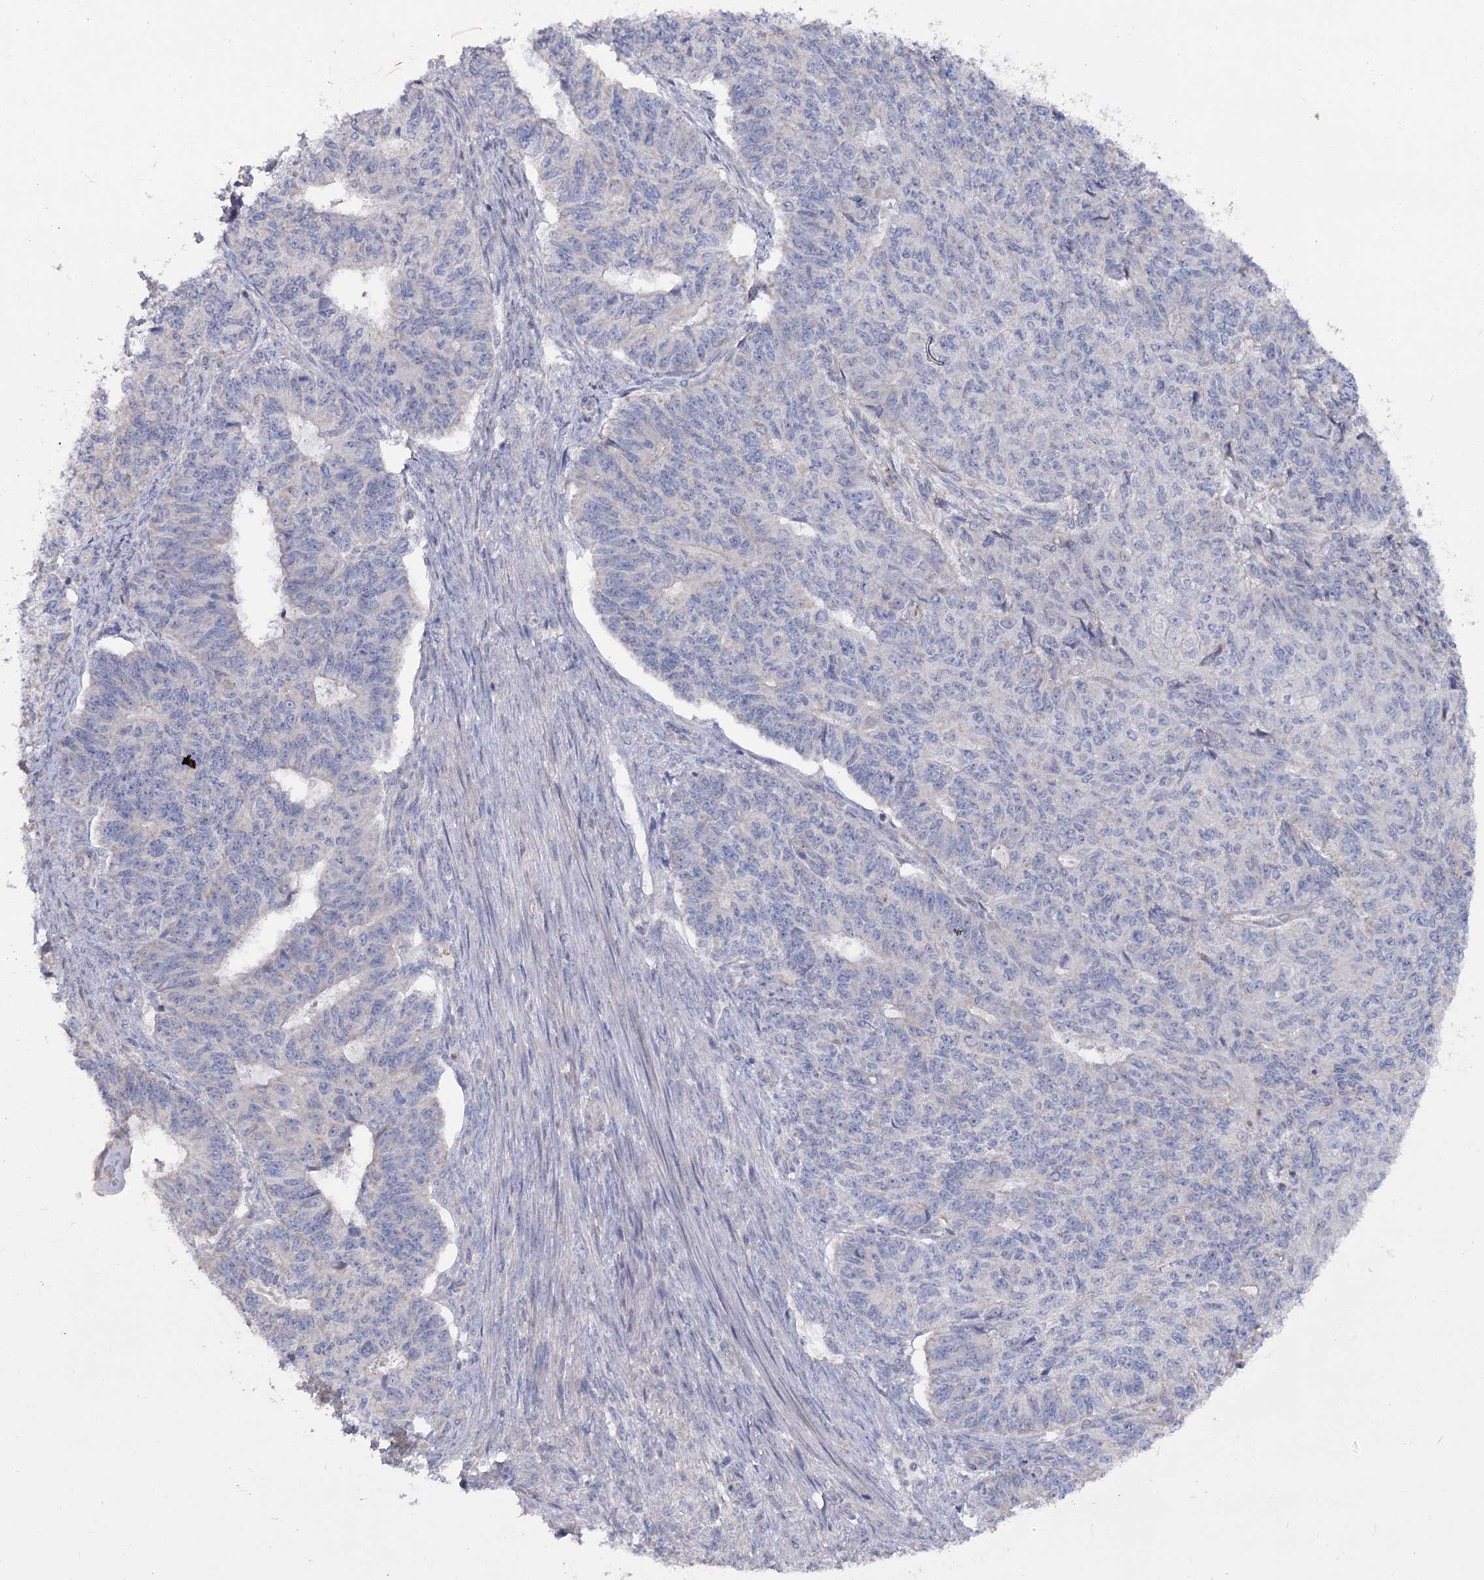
{"staining": {"intensity": "negative", "quantity": "none", "location": "none"}, "tissue": "endometrial cancer", "cell_type": "Tumor cells", "image_type": "cancer", "snomed": [{"axis": "morphology", "description": "Adenocarcinoma, NOS"}, {"axis": "topography", "description": "Endometrium"}], "caption": "Human adenocarcinoma (endometrial) stained for a protein using immunohistochemistry shows no staining in tumor cells.", "gene": "TMEM187", "patient": {"sex": "female", "age": 32}}